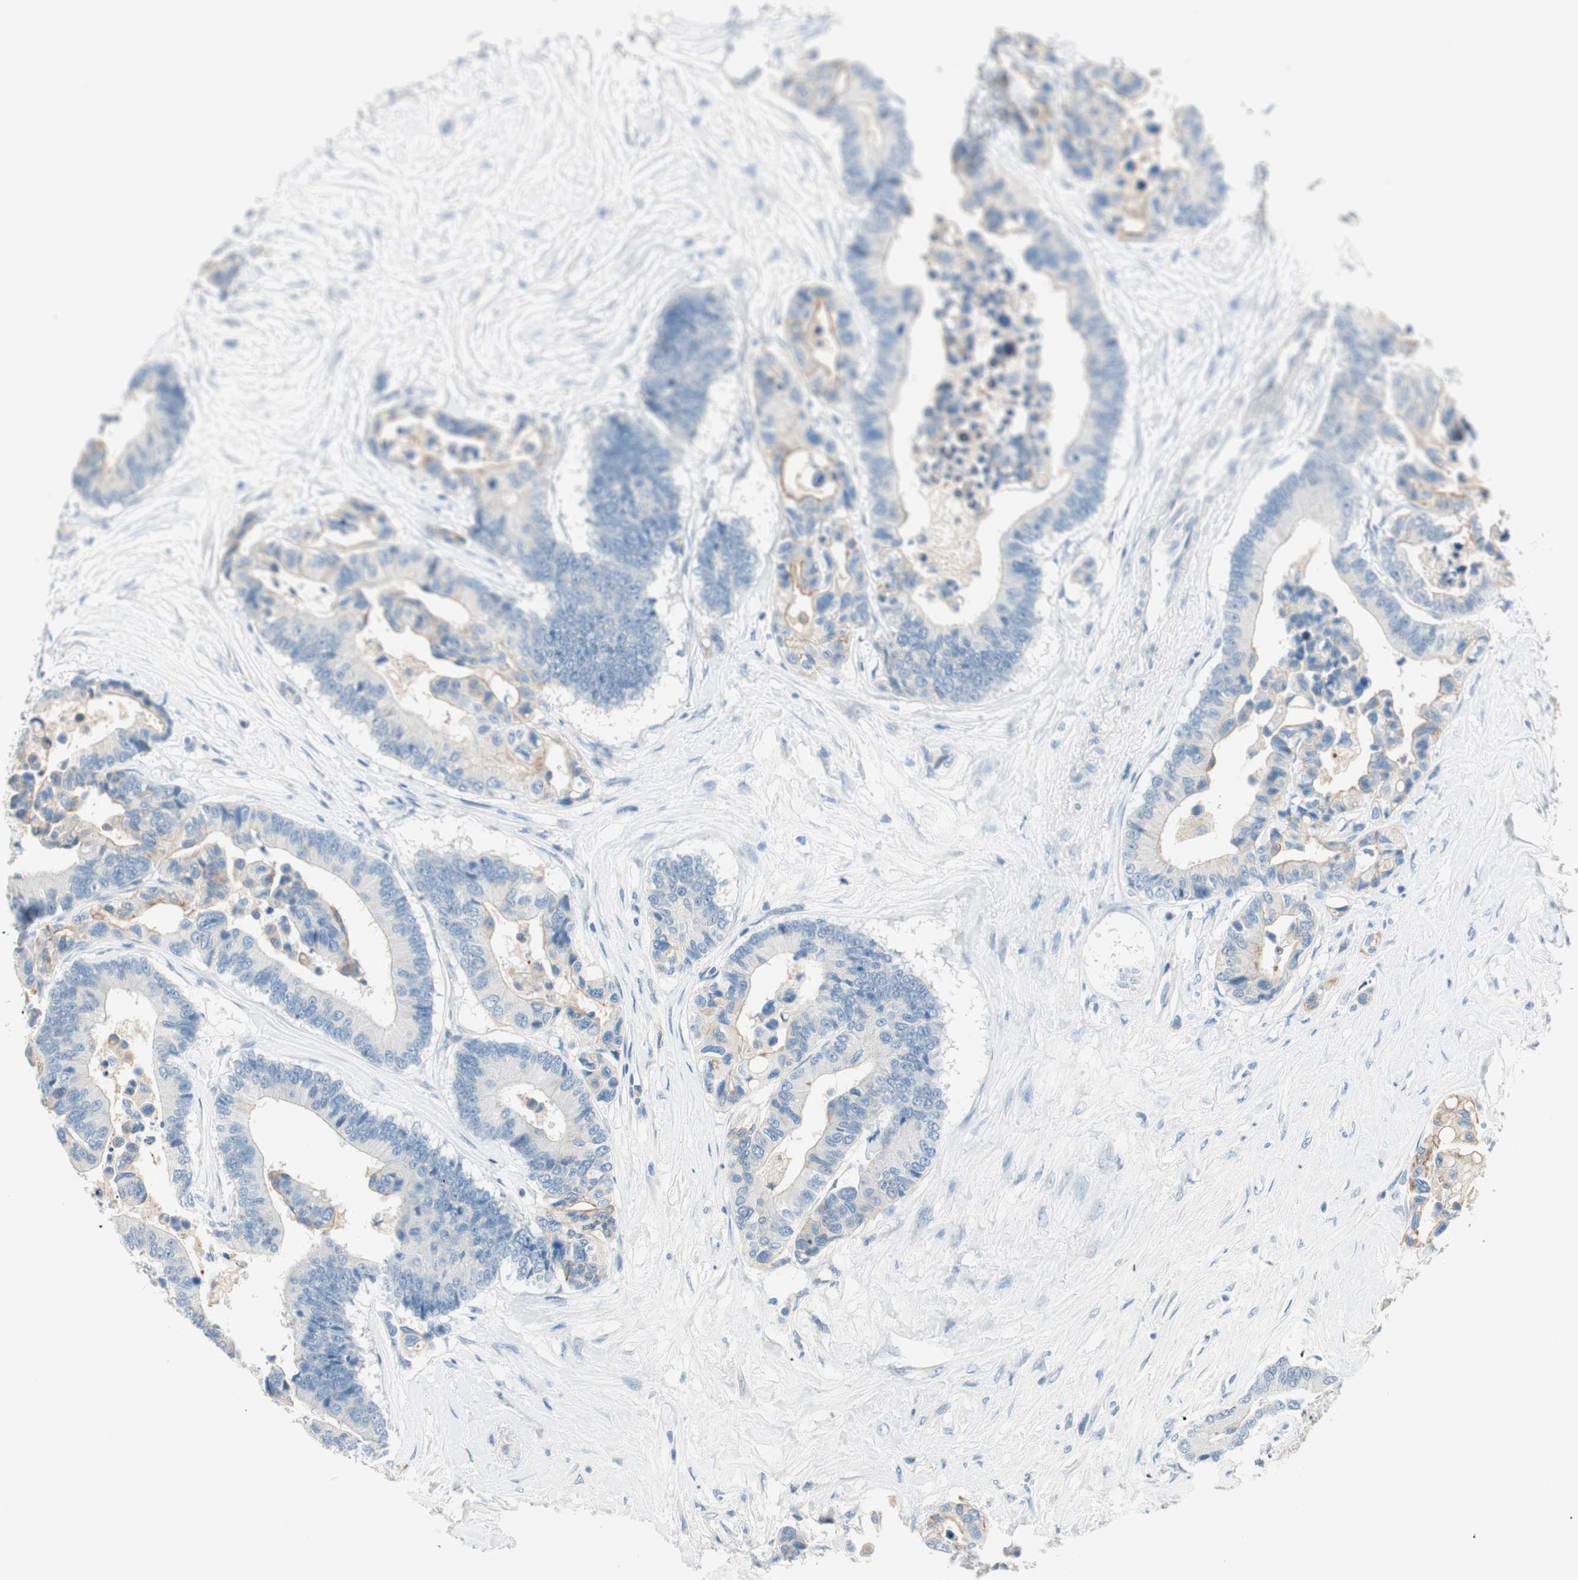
{"staining": {"intensity": "negative", "quantity": "none", "location": "none"}, "tissue": "colorectal cancer", "cell_type": "Tumor cells", "image_type": "cancer", "snomed": [{"axis": "morphology", "description": "Normal tissue, NOS"}, {"axis": "morphology", "description": "Adenocarcinoma, NOS"}, {"axis": "topography", "description": "Colon"}], "caption": "Immunohistochemistry (IHC) micrograph of human colorectal cancer (adenocarcinoma) stained for a protein (brown), which shows no expression in tumor cells.", "gene": "GNAO1", "patient": {"sex": "male", "age": 82}}